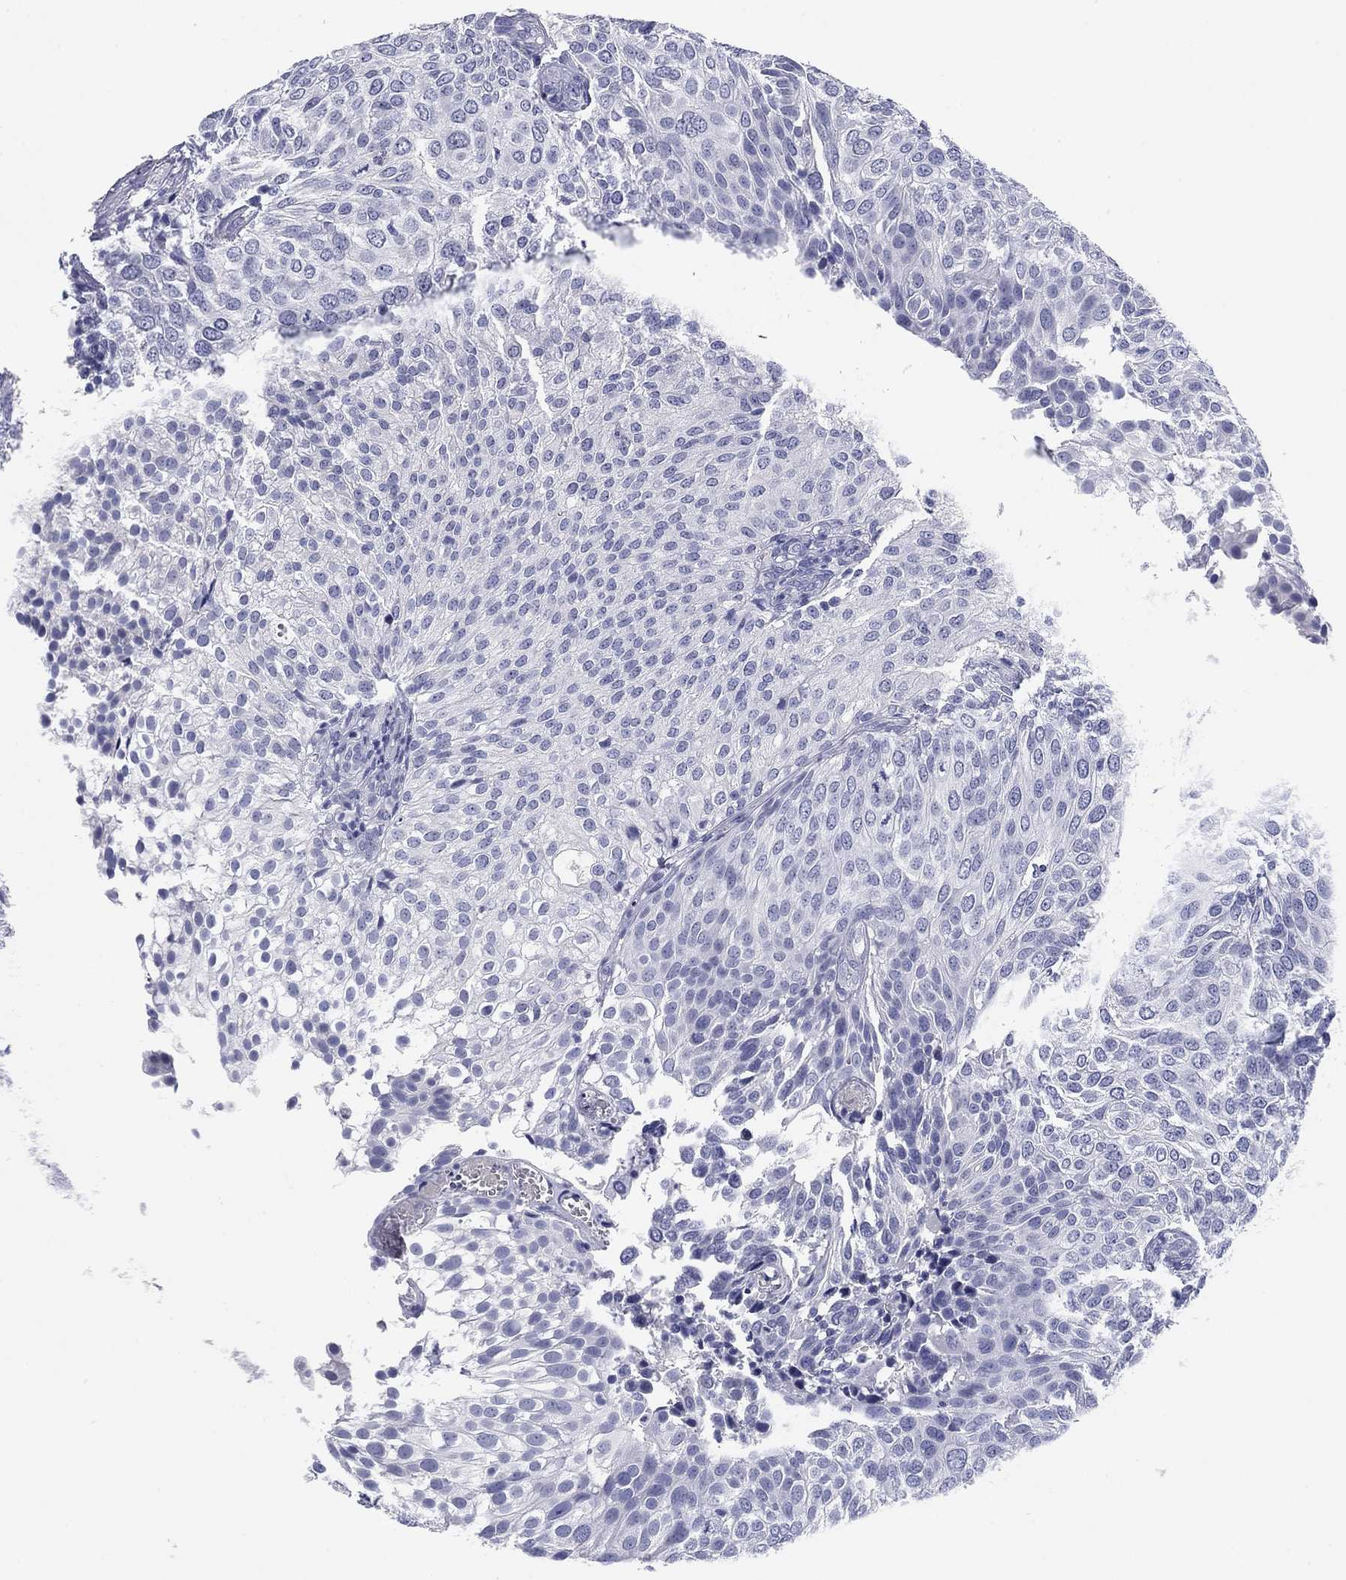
{"staining": {"intensity": "negative", "quantity": "none", "location": "none"}, "tissue": "urothelial cancer", "cell_type": "Tumor cells", "image_type": "cancer", "snomed": [{"axis": "morphology", "description": "Urothelial carcinoma, High grade"}, {"axis": "topography", "description": "Urinary bladder"}], "caption": "An image of human urothelial carcinoma (high-grade) is negative for staining in tumor cells. (DAB IHC visualized using brightfield microscopy, high magnification).", "gene": "KCNH1", "patient": {"sex": "female", "age": 79}}